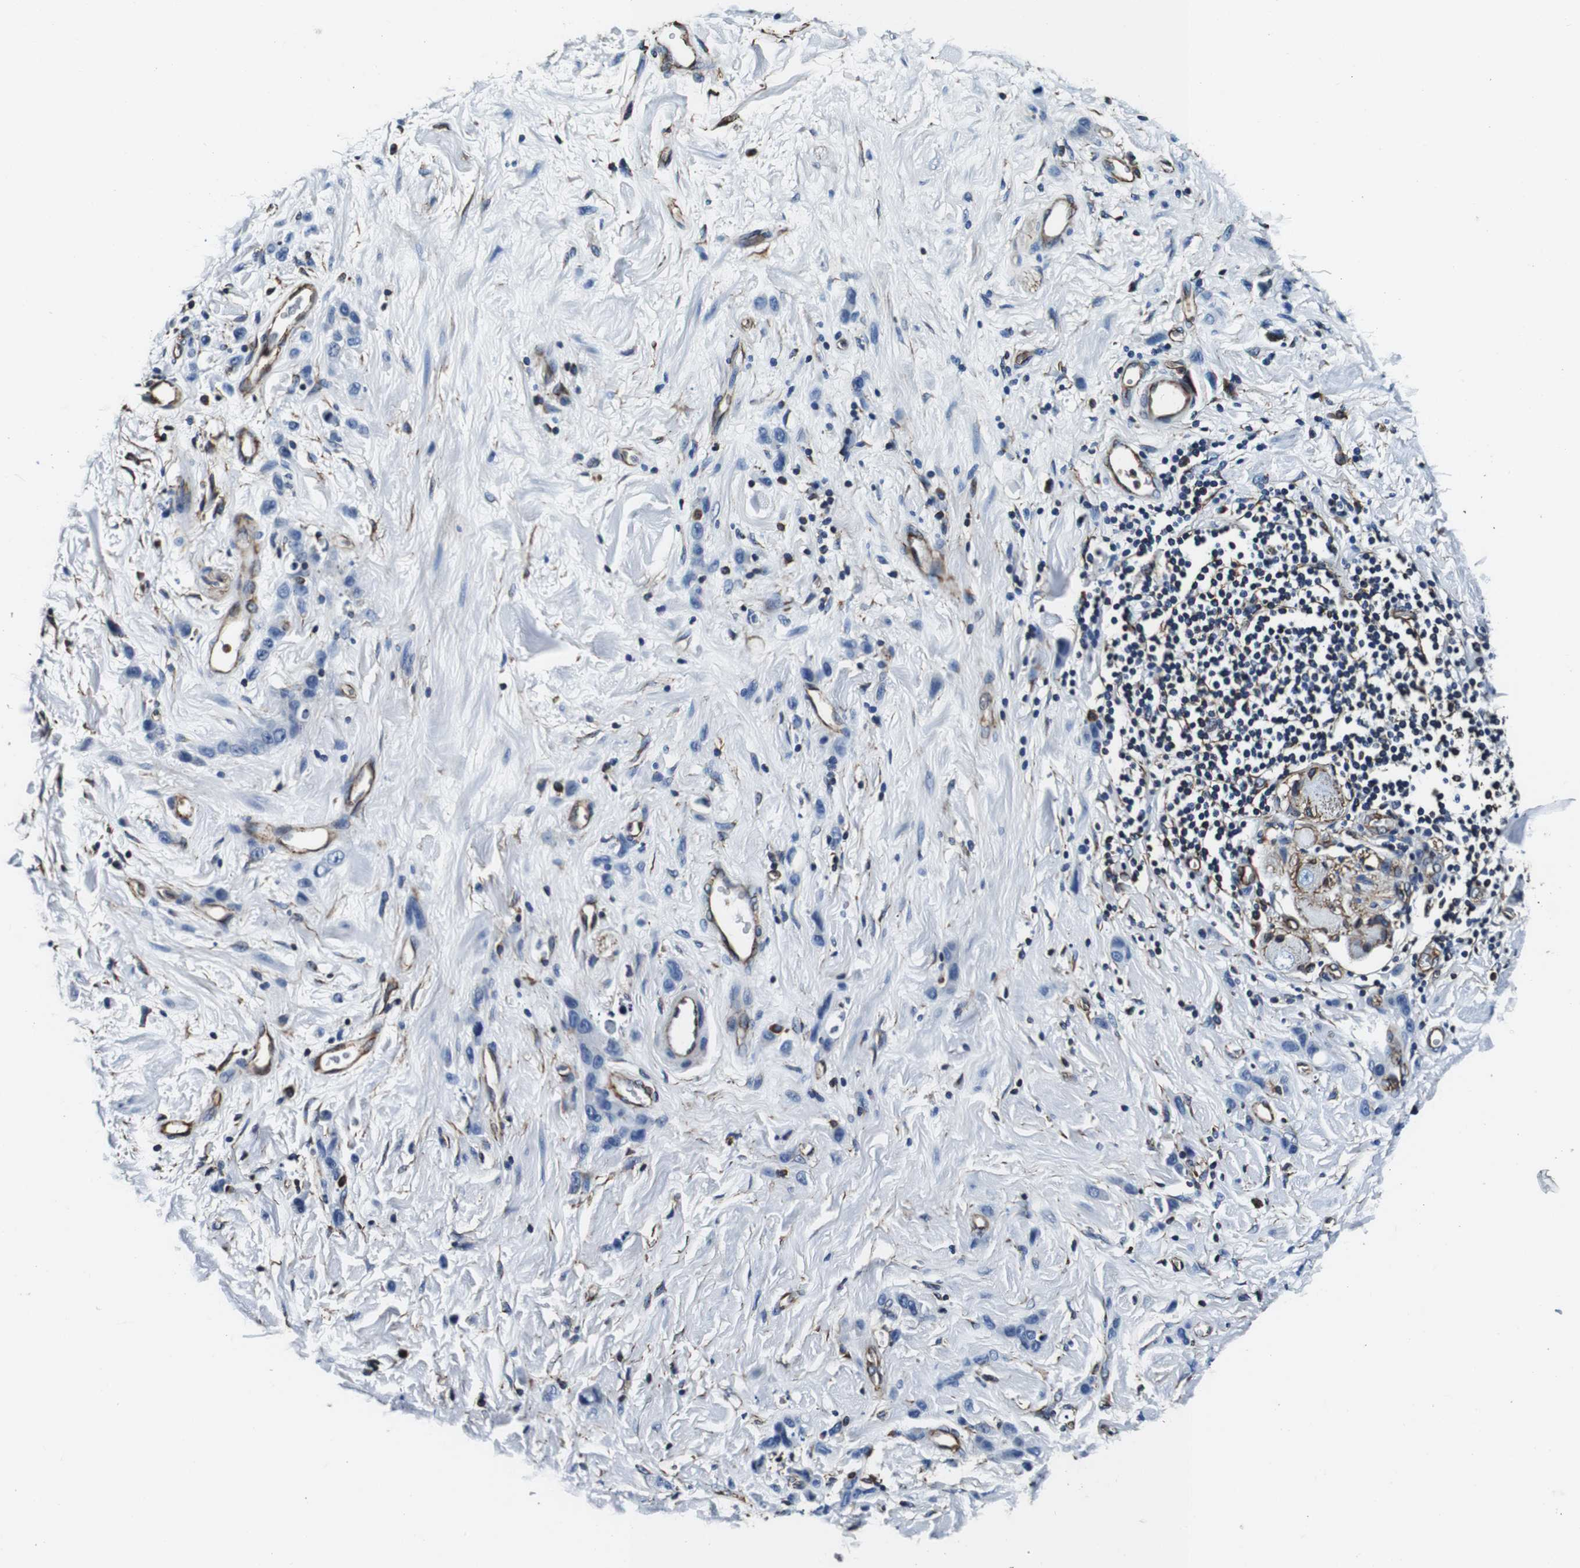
{"staining": {"intensity": "negative", "quantity": "none", "location": "none"}, "tissue": "stomach cancer", "cell_type": "Tumor cells", "image_type": "cancer", "snomed": [{"axis": "morphology", "description": "Normal tissue, NOS"}, {"axis": "morphology", "description": "Adenocarcinoma, NOS"}, {"axis": "topography", "description": "Stomach"}], "caption": "Stomach cancer (adenocarcinoma) stained for a protein using IHC reveals no staining tumor cells.", "gene": "GJE1", "patient": {"sex": "male", "age": 82}}